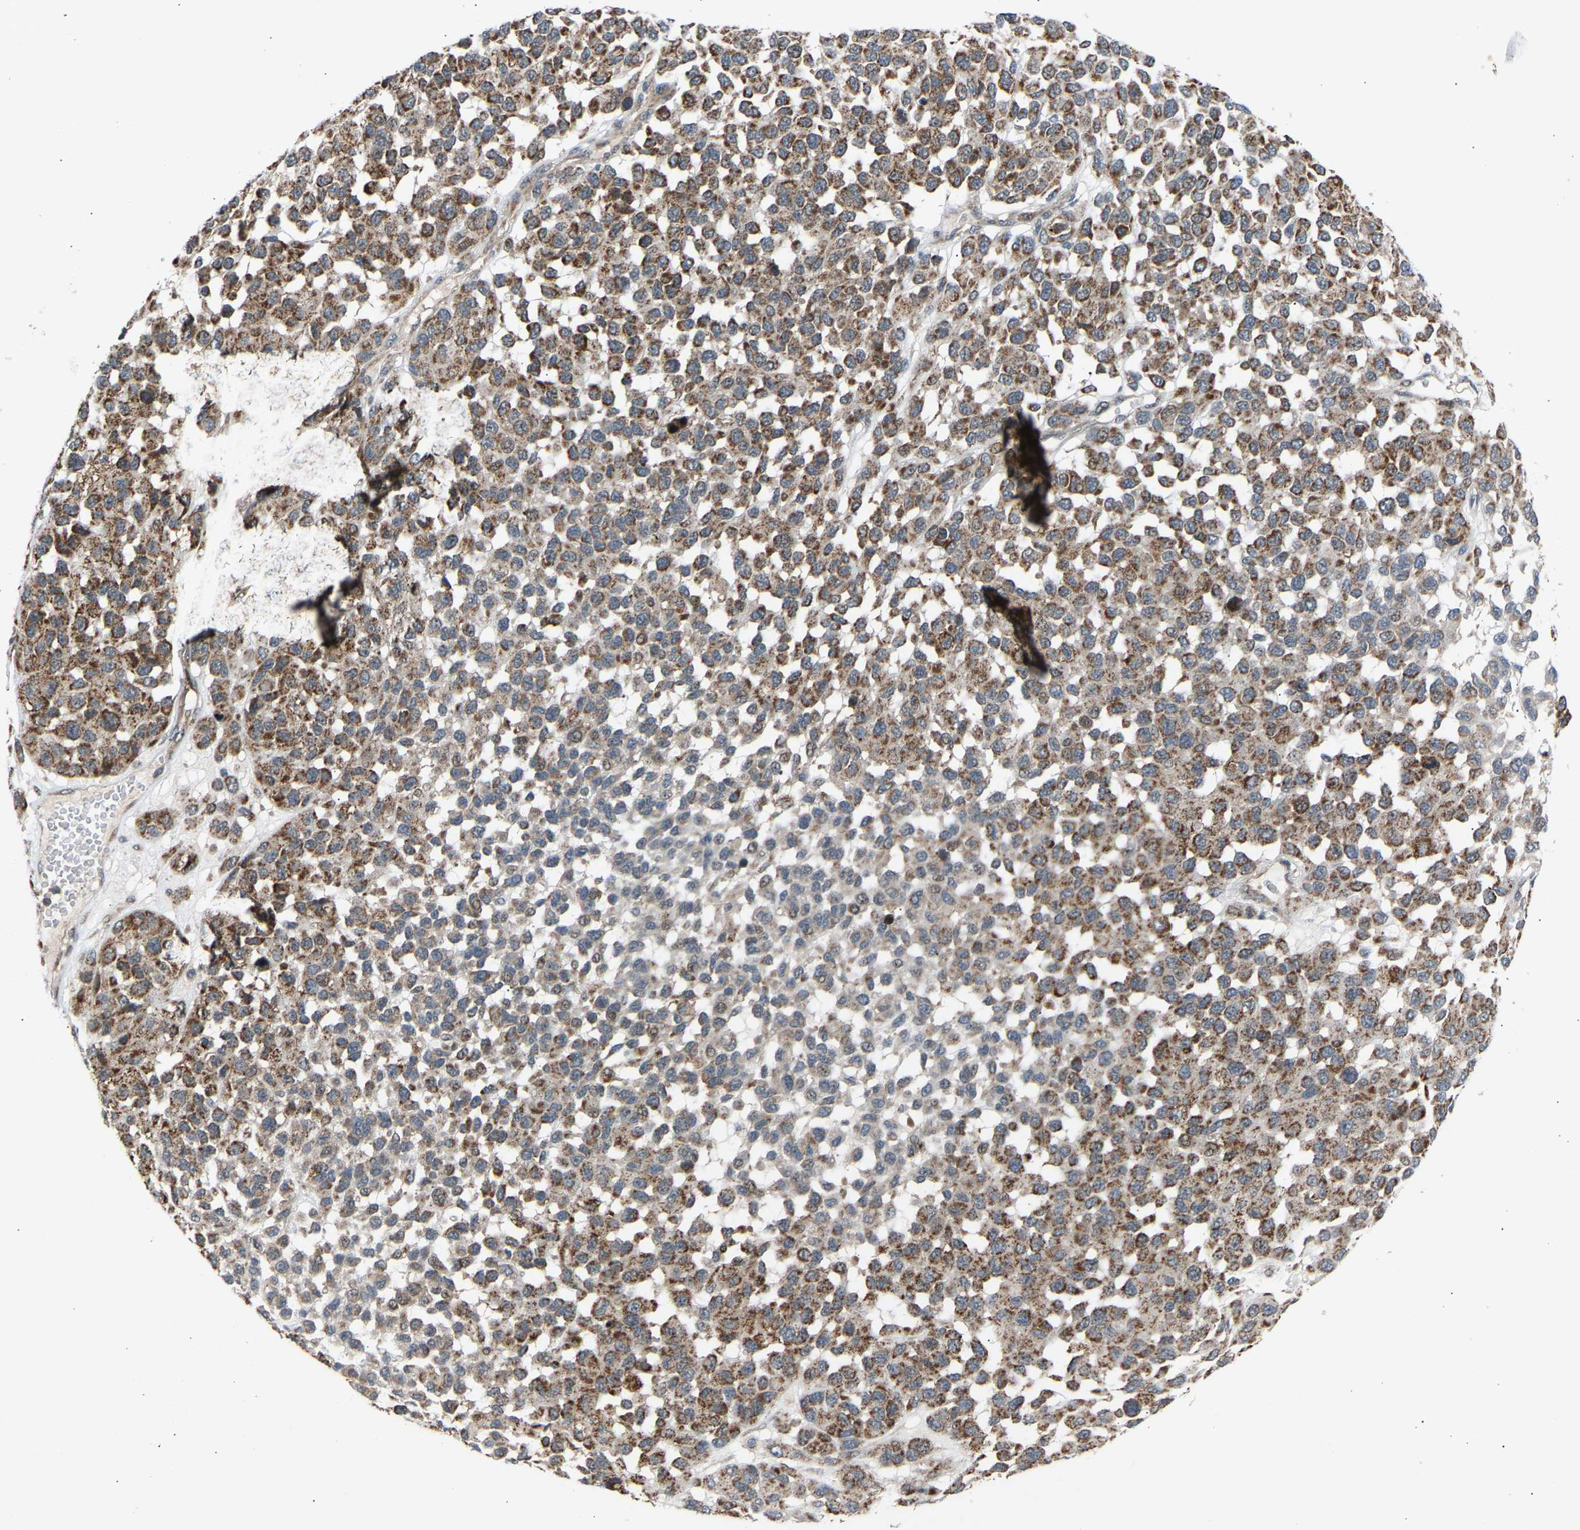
{"staining": {"intensity": "moderate", "quantity": ">75%", "location": "cytoplasmic/membranous"}, "tissue": "melanoma", "cell_type": "Tumor cells", "image_type": "cancer", "snomed": [{"axis": "morphology", "description": "Malignant melanoma, NOS"}, {"axis": "topography", "description": "Skin"}], "caption": "Malignant melanoma tissue exhibits moderate cytoplasmic/membranous expression in about >75% of tumor cells, visualized by immunohistochemistry.", "gene": "SLIRP", "patient": {"sex": "male", "age": 62}}